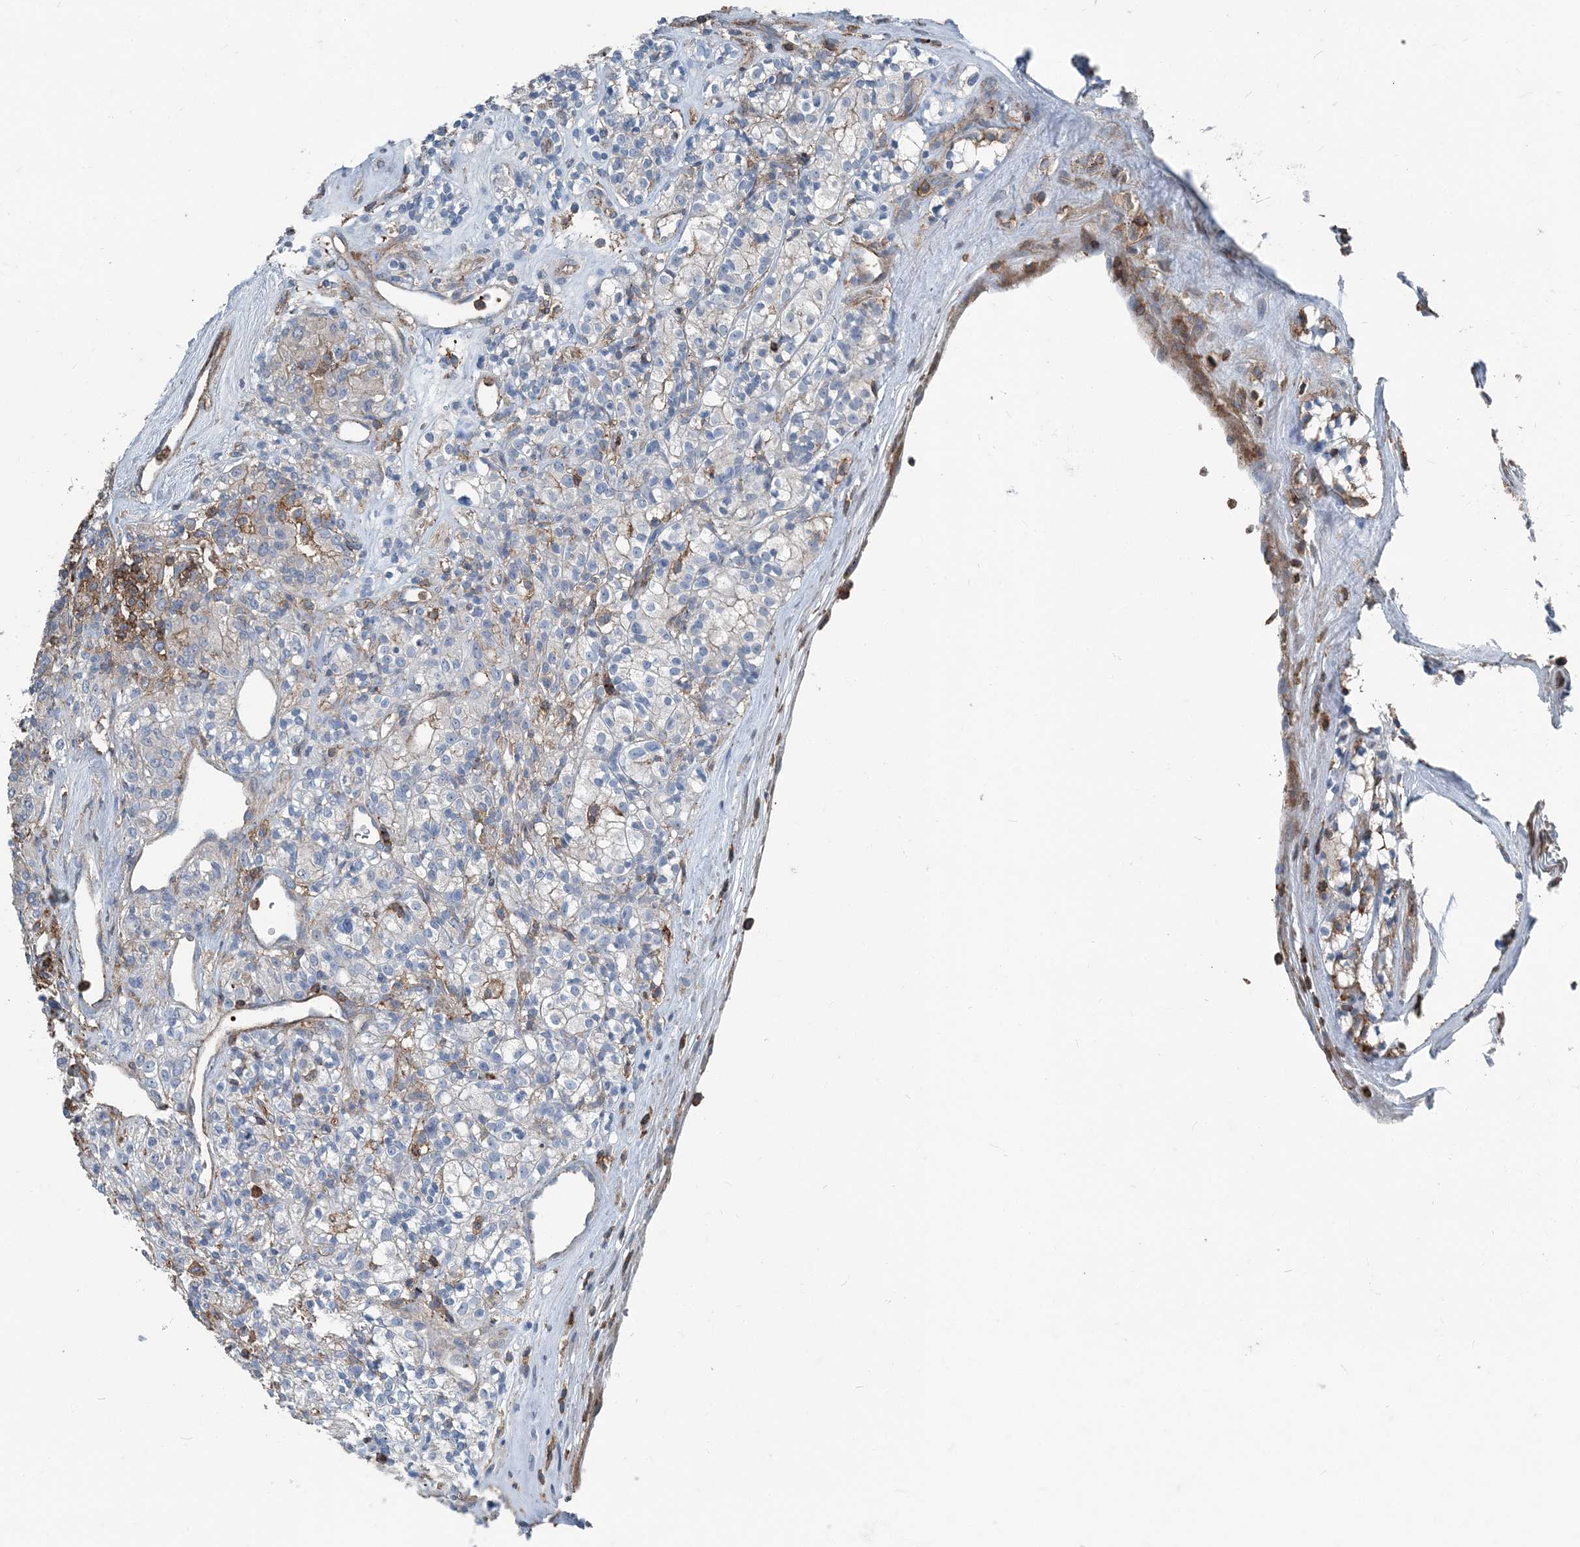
{"staining": {"intensity": "weak", "quantity": "<25%", "location": "cytoplasmic/membranous"}, "tissue": "renal cancer", "cell_type": "Tumor cells", "image_type": "cancer", "snomed": [{"axis": "morphology", "description": "Adenocarcinoma, NOS"}, {"axis": "topography", "description": "Kidney"}], "caption": "Immunohistochemistry (IHC) of human renal cancer (adenocarcinoma) reveals no positivity in tumor cells.", "gene": "CFL1", "patient": {"sex": "male", "age": 77}}